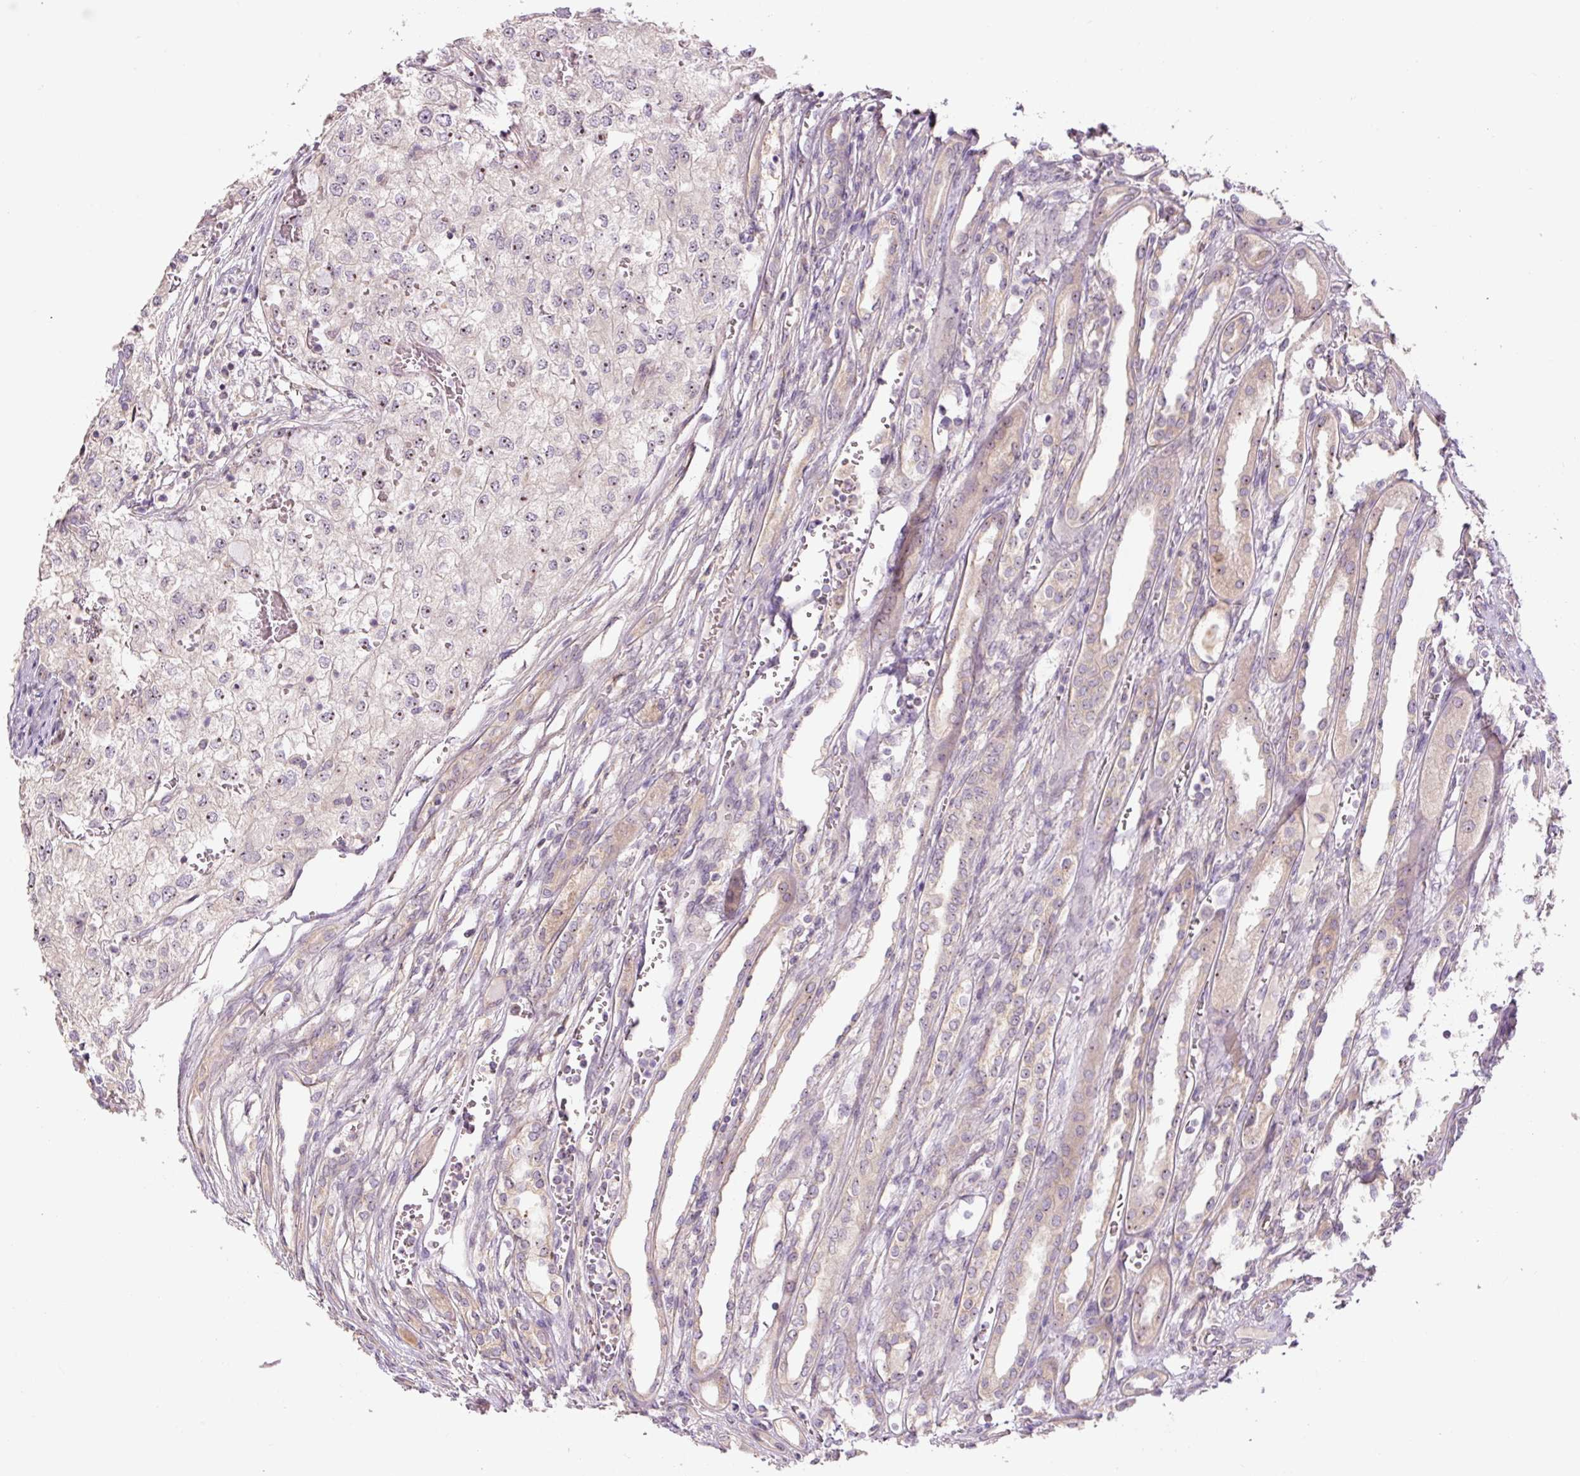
{"staining": {"intensity": "negative", "quantity": "none", "location": "none"}, "tissue": "renal cancer", "cell_type": "Tumor cells", "image_type": "cancer", "snomed": [{"axis": "morphology", "description": "Adenocarcinoma, NOS"}, {"axis": "topography", "description": "Kidney"}], "caption": "DAB (3,3'-diaminobenzidine) immunohistochemical staining of renal cancer (adenocarcinoma) demonstrates no significant staining in tumor cells.", "gene": "TMEM151B", "patient": {"sex": "female", "age": 54}}